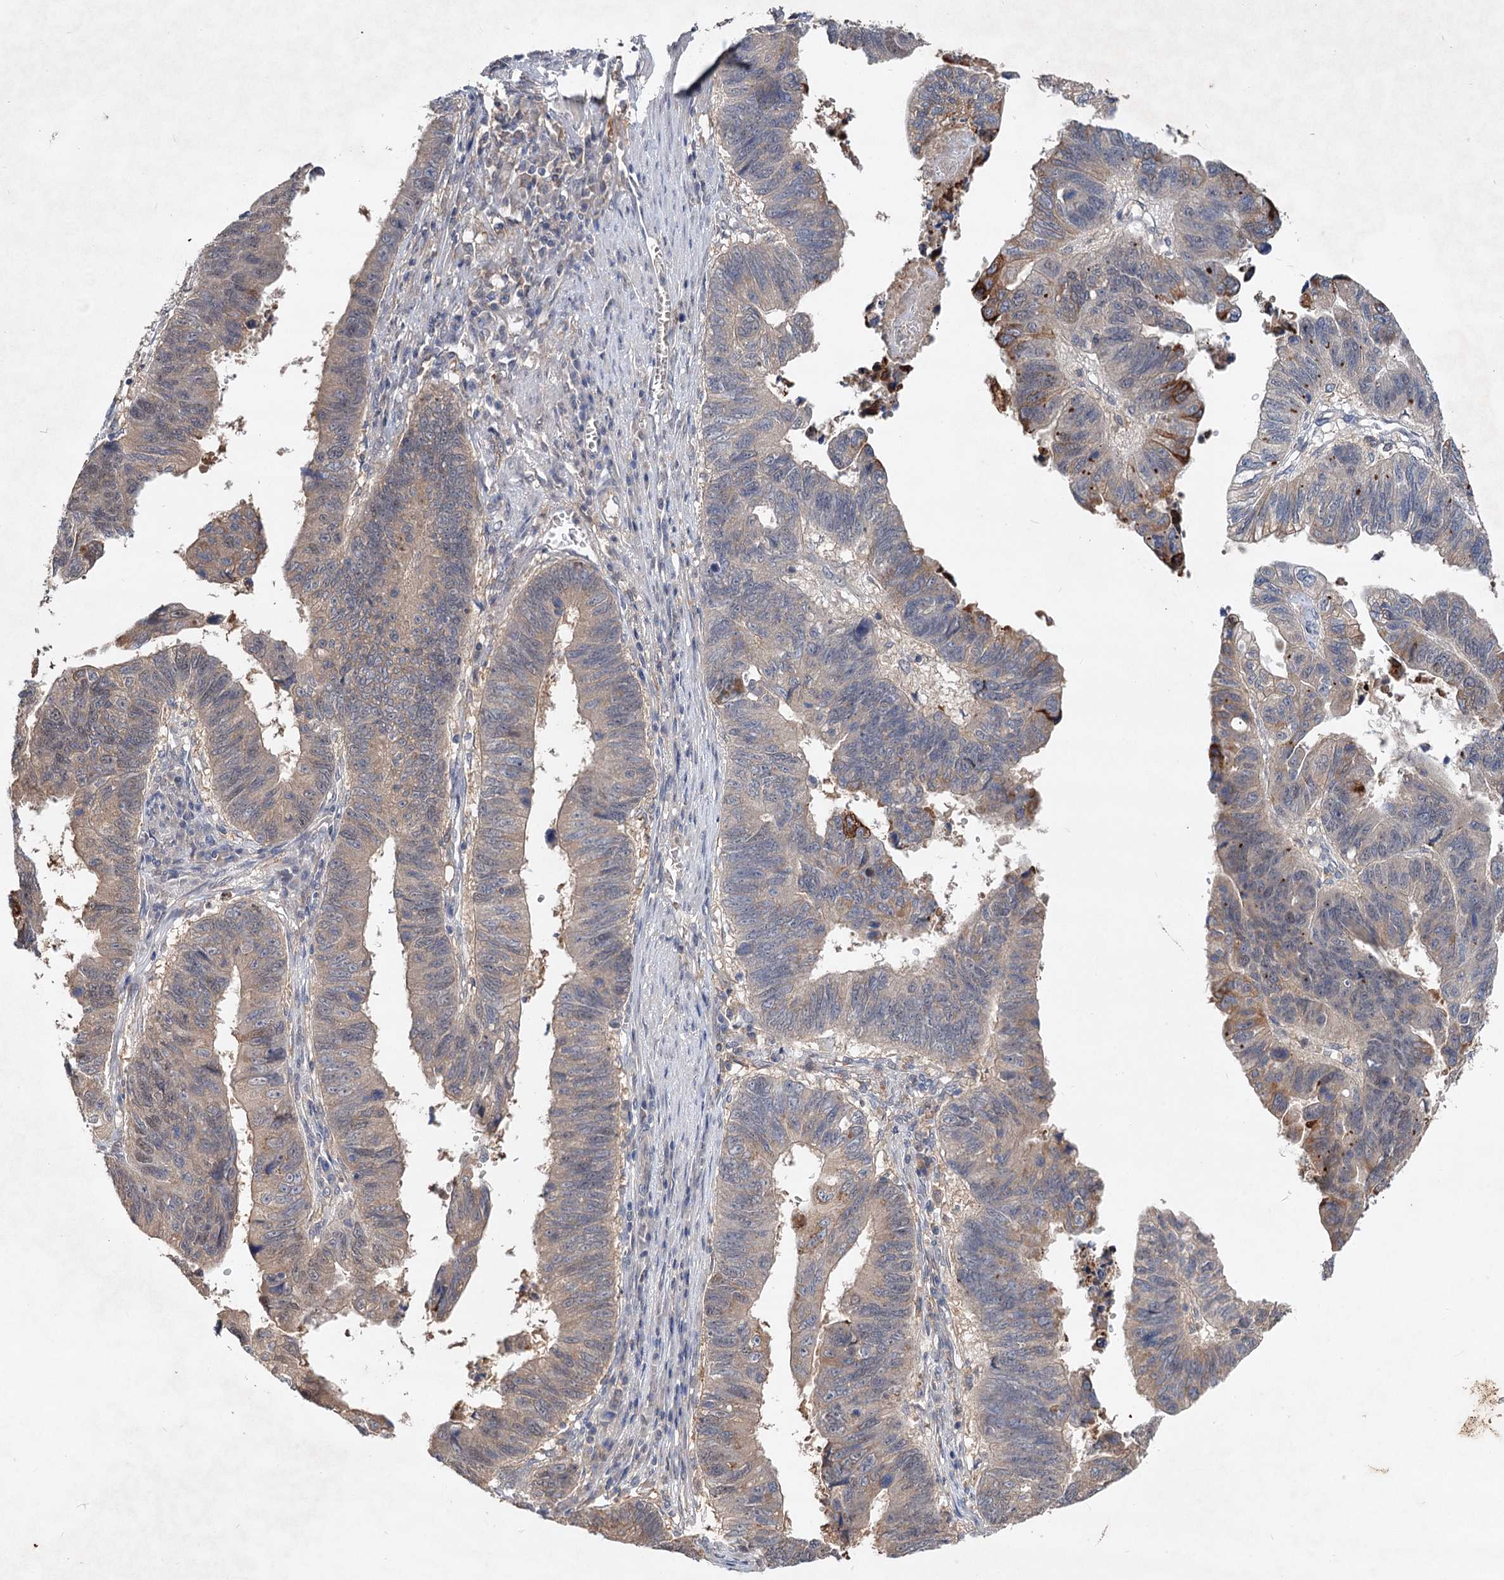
{"staining": {"intensity": "weak", "quantity": ">75%", "location": "cytoplasmic/membranous"}, "tissue": "stomach cancer", "cell_type": "Tumor cells", "image_type": "cancer", "snomed": [{"axis": "morphology", "description": "Adenocarcinoma, NOS"}, {"axis": "topography", "description": "Stomach"}], "caption": "The photomicrograph shows immunohistochemical staining of stomach cancer. There is weak cytoplasmic/membranous staining is appreciated in about >75% of tumor cells. (brown staining indicates protein expression, while blue staining denotes nuclei).", "gene": "NUDCD2", "patient": {"sex": "male", "age": 59}}